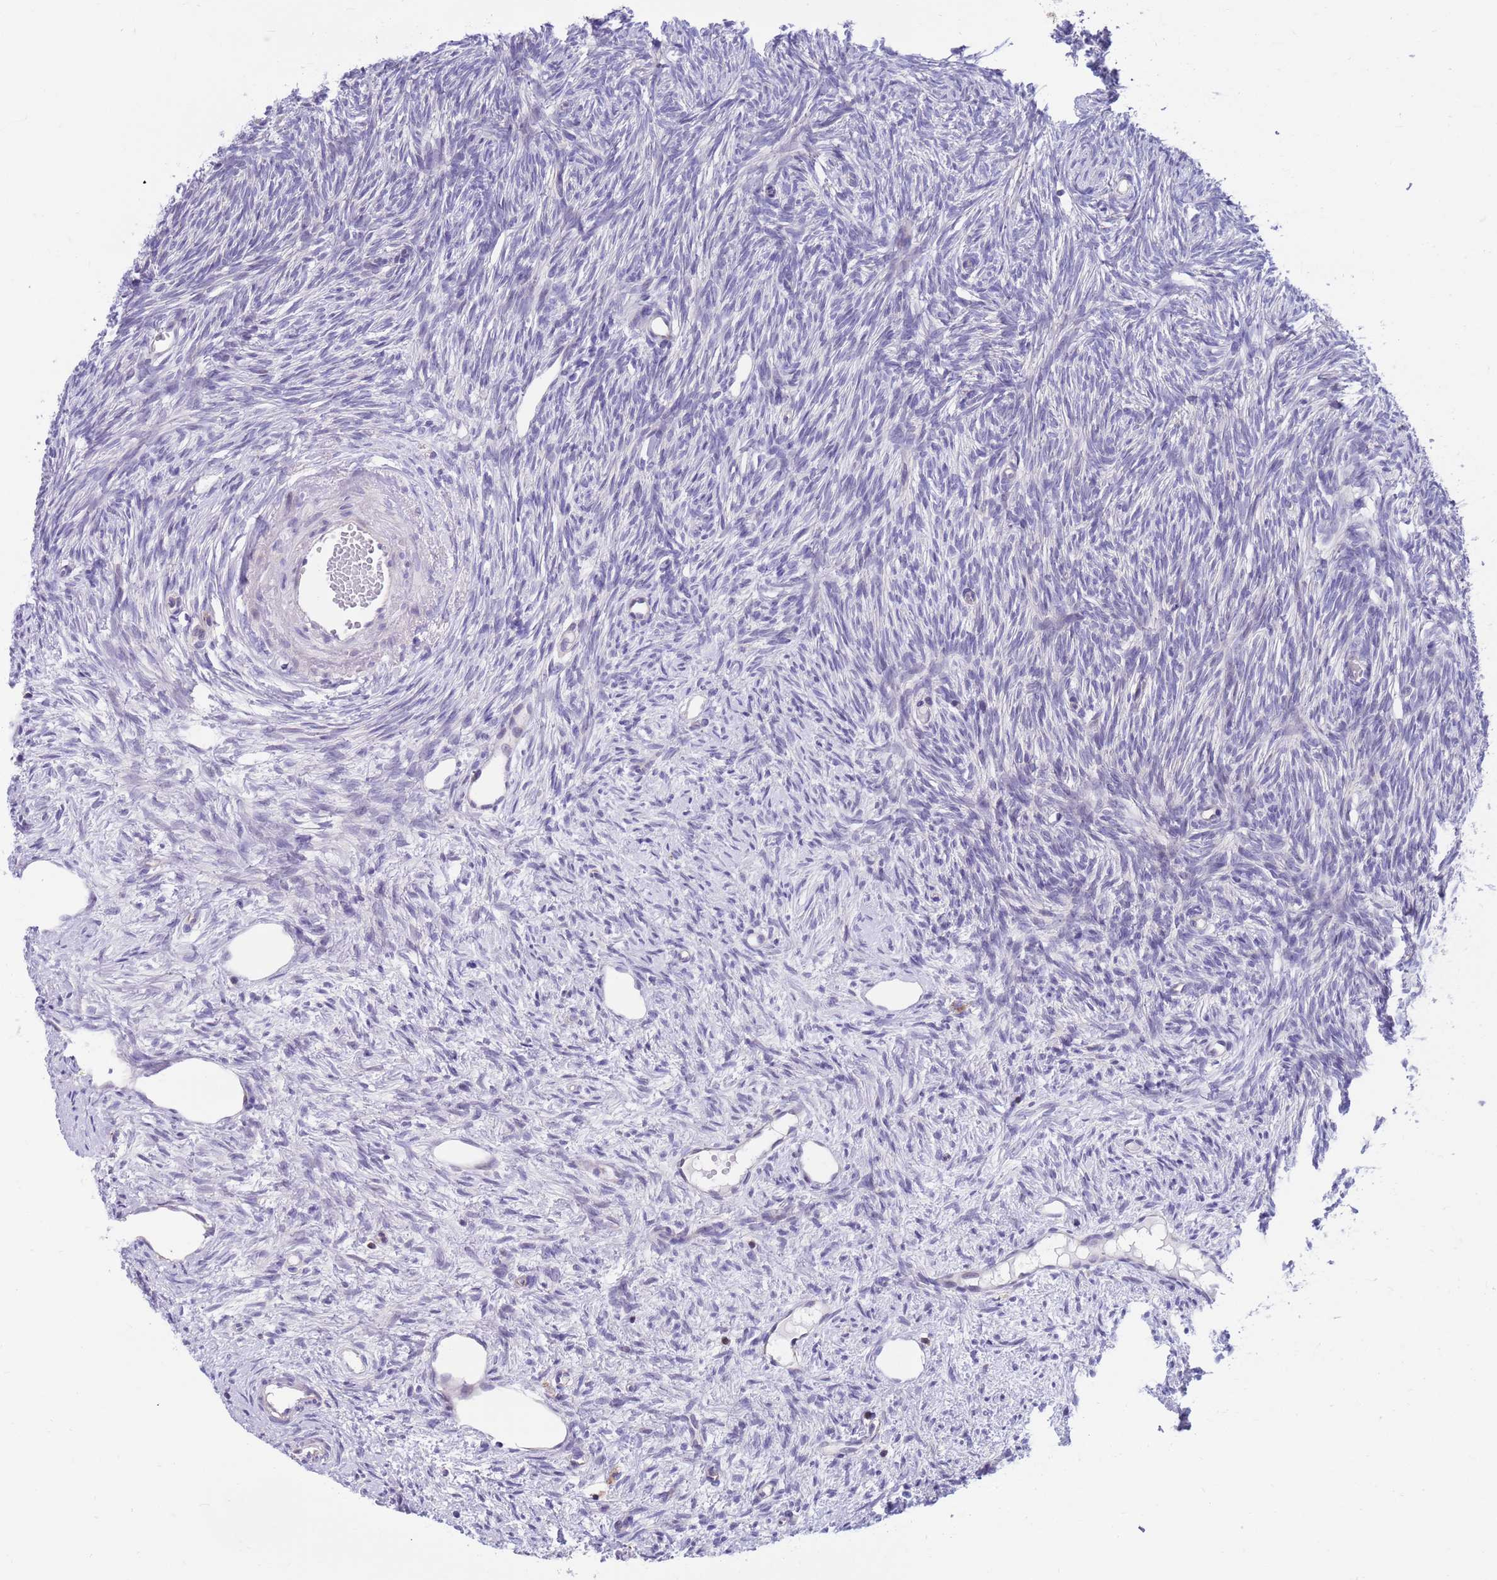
{"staining": {"intensity": "negative", "quantity": "none", "location": "none"}, "tissue": "ovary", "cell_type": "Ovarian stroma cells", "image_type": "normal", "snomed": [{"axis": "morphology", "description": "Normal tissue, NOS"}, {"axis": "topography", "description": "Ovary"}], "caption": "DAB (3,3'-diaminobenzidine) immunohistochemical staining of normal ovary demonstrates no significant staining in ovarian stroma cells. (Brightfield microscopy of DAB immunohistochemistry (IHC) at high magnification).", "gene": "KLHL29", "patient": {"sex": "female", "age": 51}}